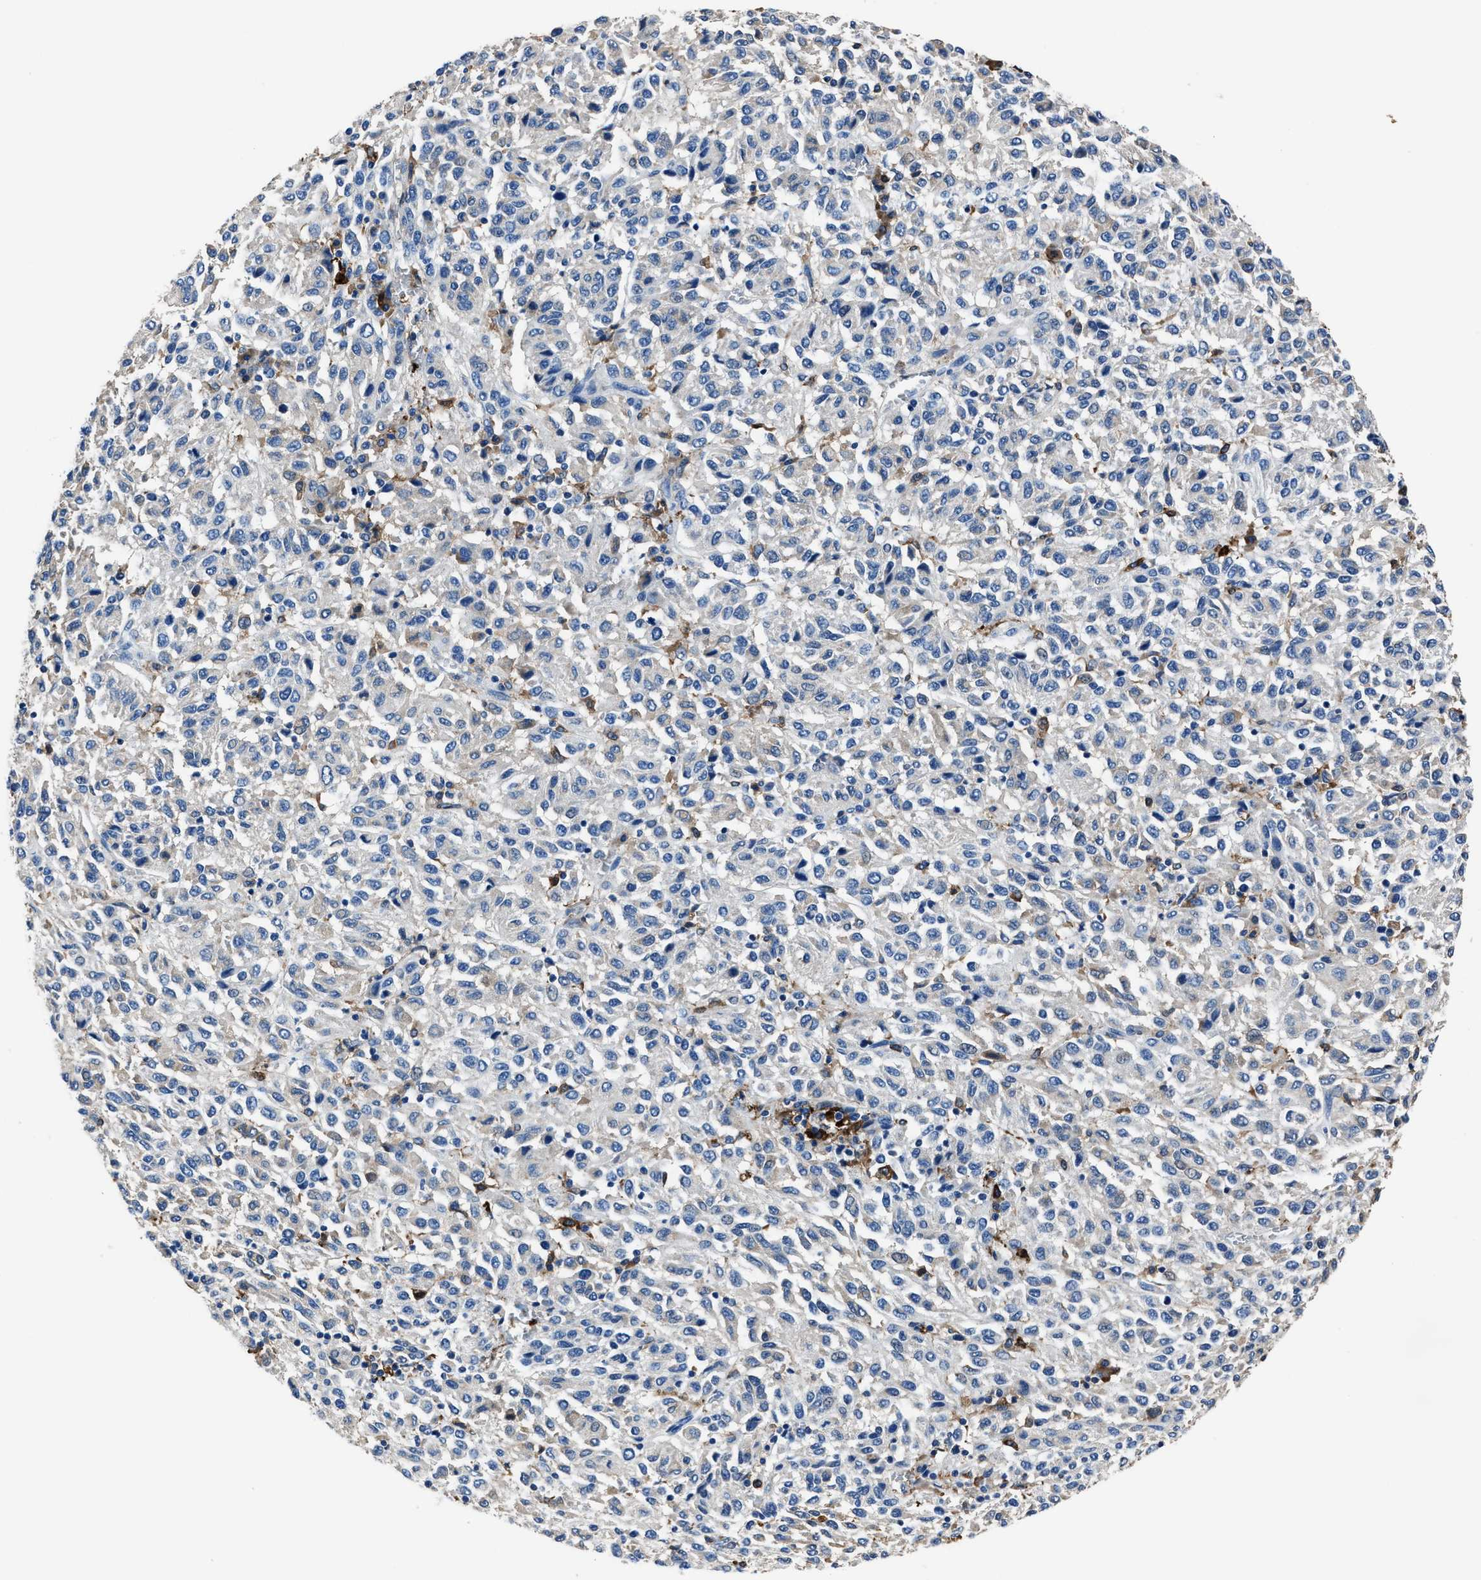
{"staining": {"intensity": "negative", "quantity": "none", "location": "none"}, "tissue": "melanoma", "cell_type": "Tumor cells", "image_type": "cancer", "snomed": [{"axis": "morphology", "description": "Malignant melanoma, Metastatic site"}, {"axis": "topography", "description": "Lung"}], "caption": "This is a photomicrograph of IHC staining of melanoma, which shows no expression in tumor cells. Nuclei are stained in blue.", "gene": "FTL", "patient": {"sex": "male", "age": 64}}